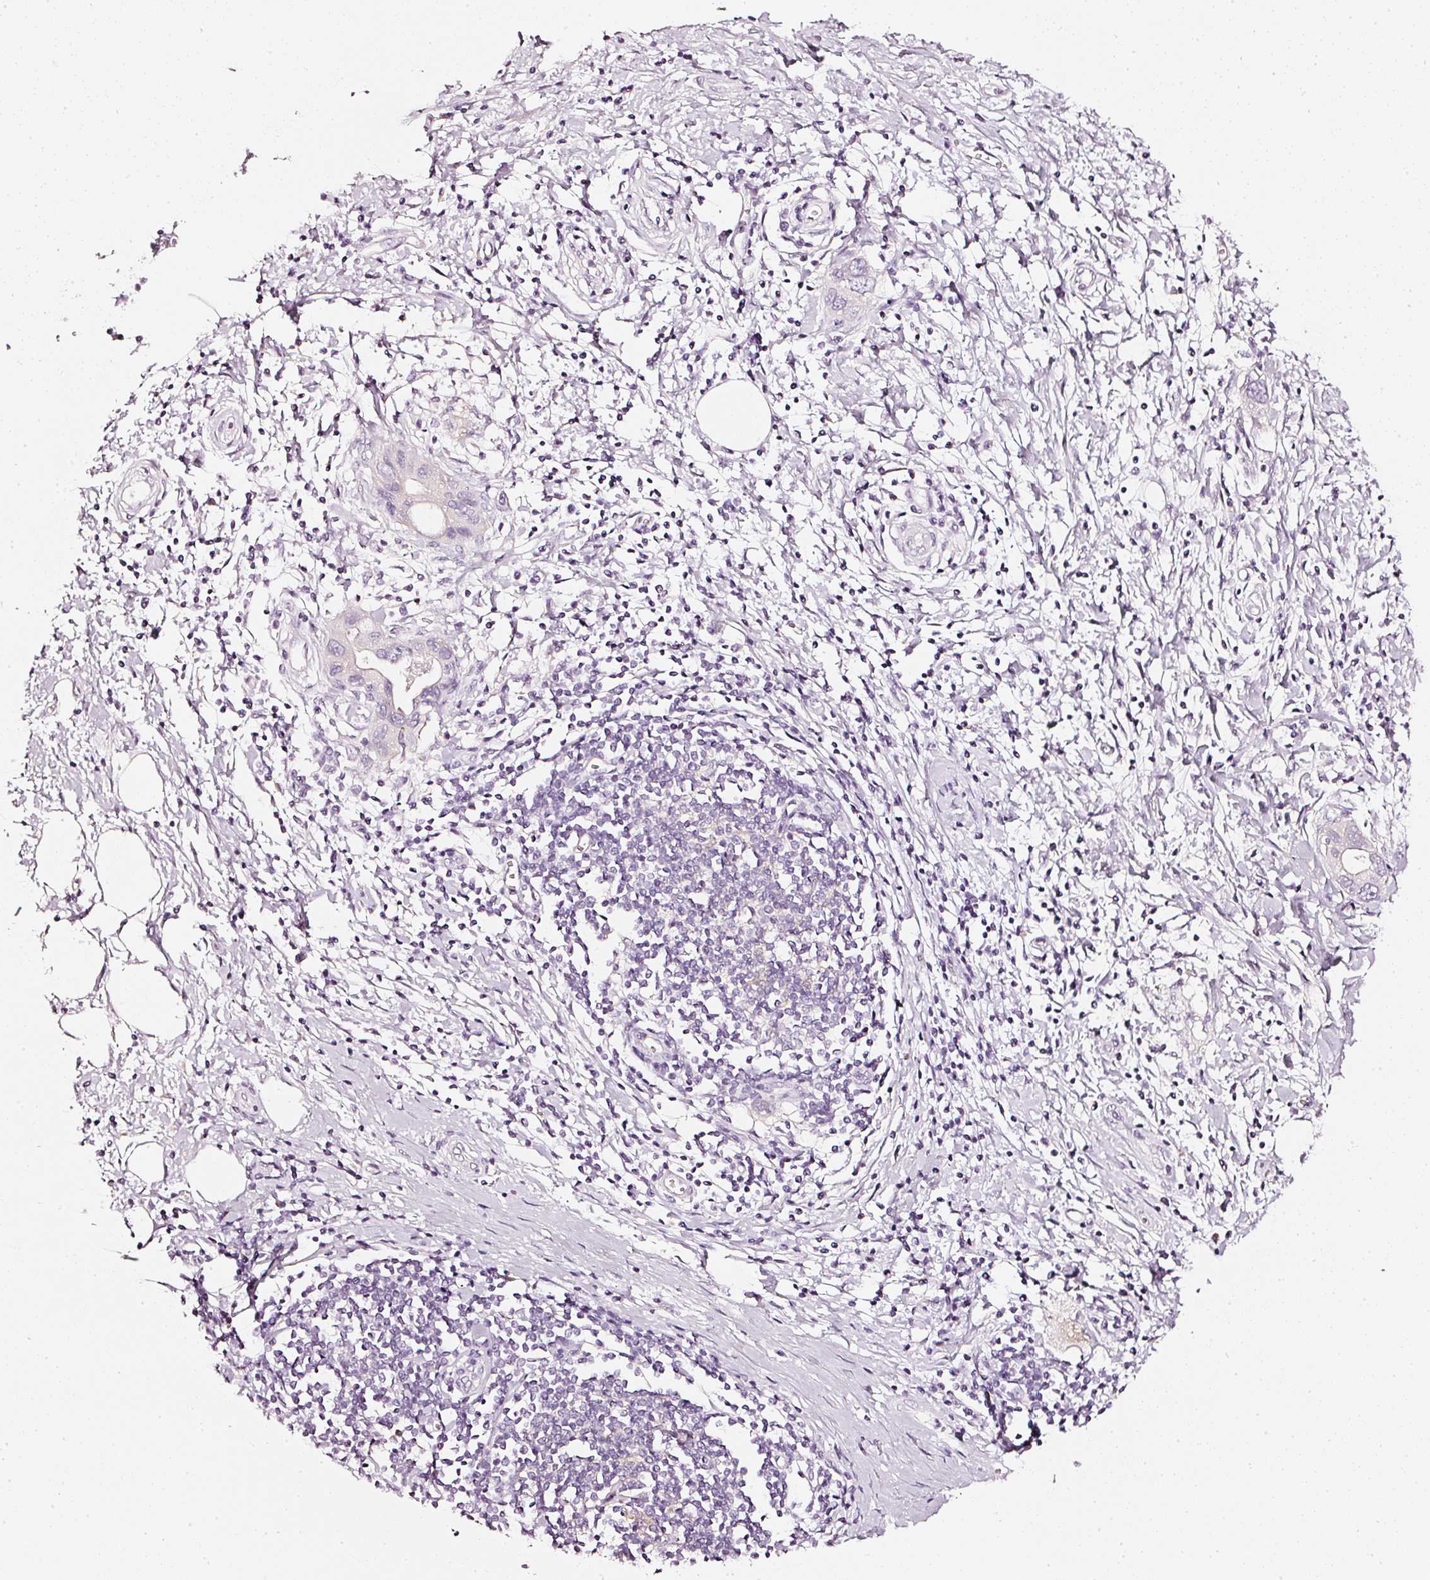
{"staining": {"intensity": "negative", "quantity": "none", "location": "none"}, "tissue": "pancreatic cancer", "cell_type": "Tumor cells", "image_type": "cancer", "snomed": [{"axis": "morphology", "description": "Normal tissue, NOS"}, {"axis": "morphology", "description": "Adenocarcinoma, NOS"}, {"axis": "topography", "description": "Pancreas"}, {"axis": "topography", "description": "Peripheral nerve tissue"}], "caption": "Pancreatic cancer (adenocarcinoma) stained for a protein using immunohistochemistry (IHC) exhibits no positivity tumor cells.", "gene": "CNP", "patient": {"sex": "male", "age": 59}}